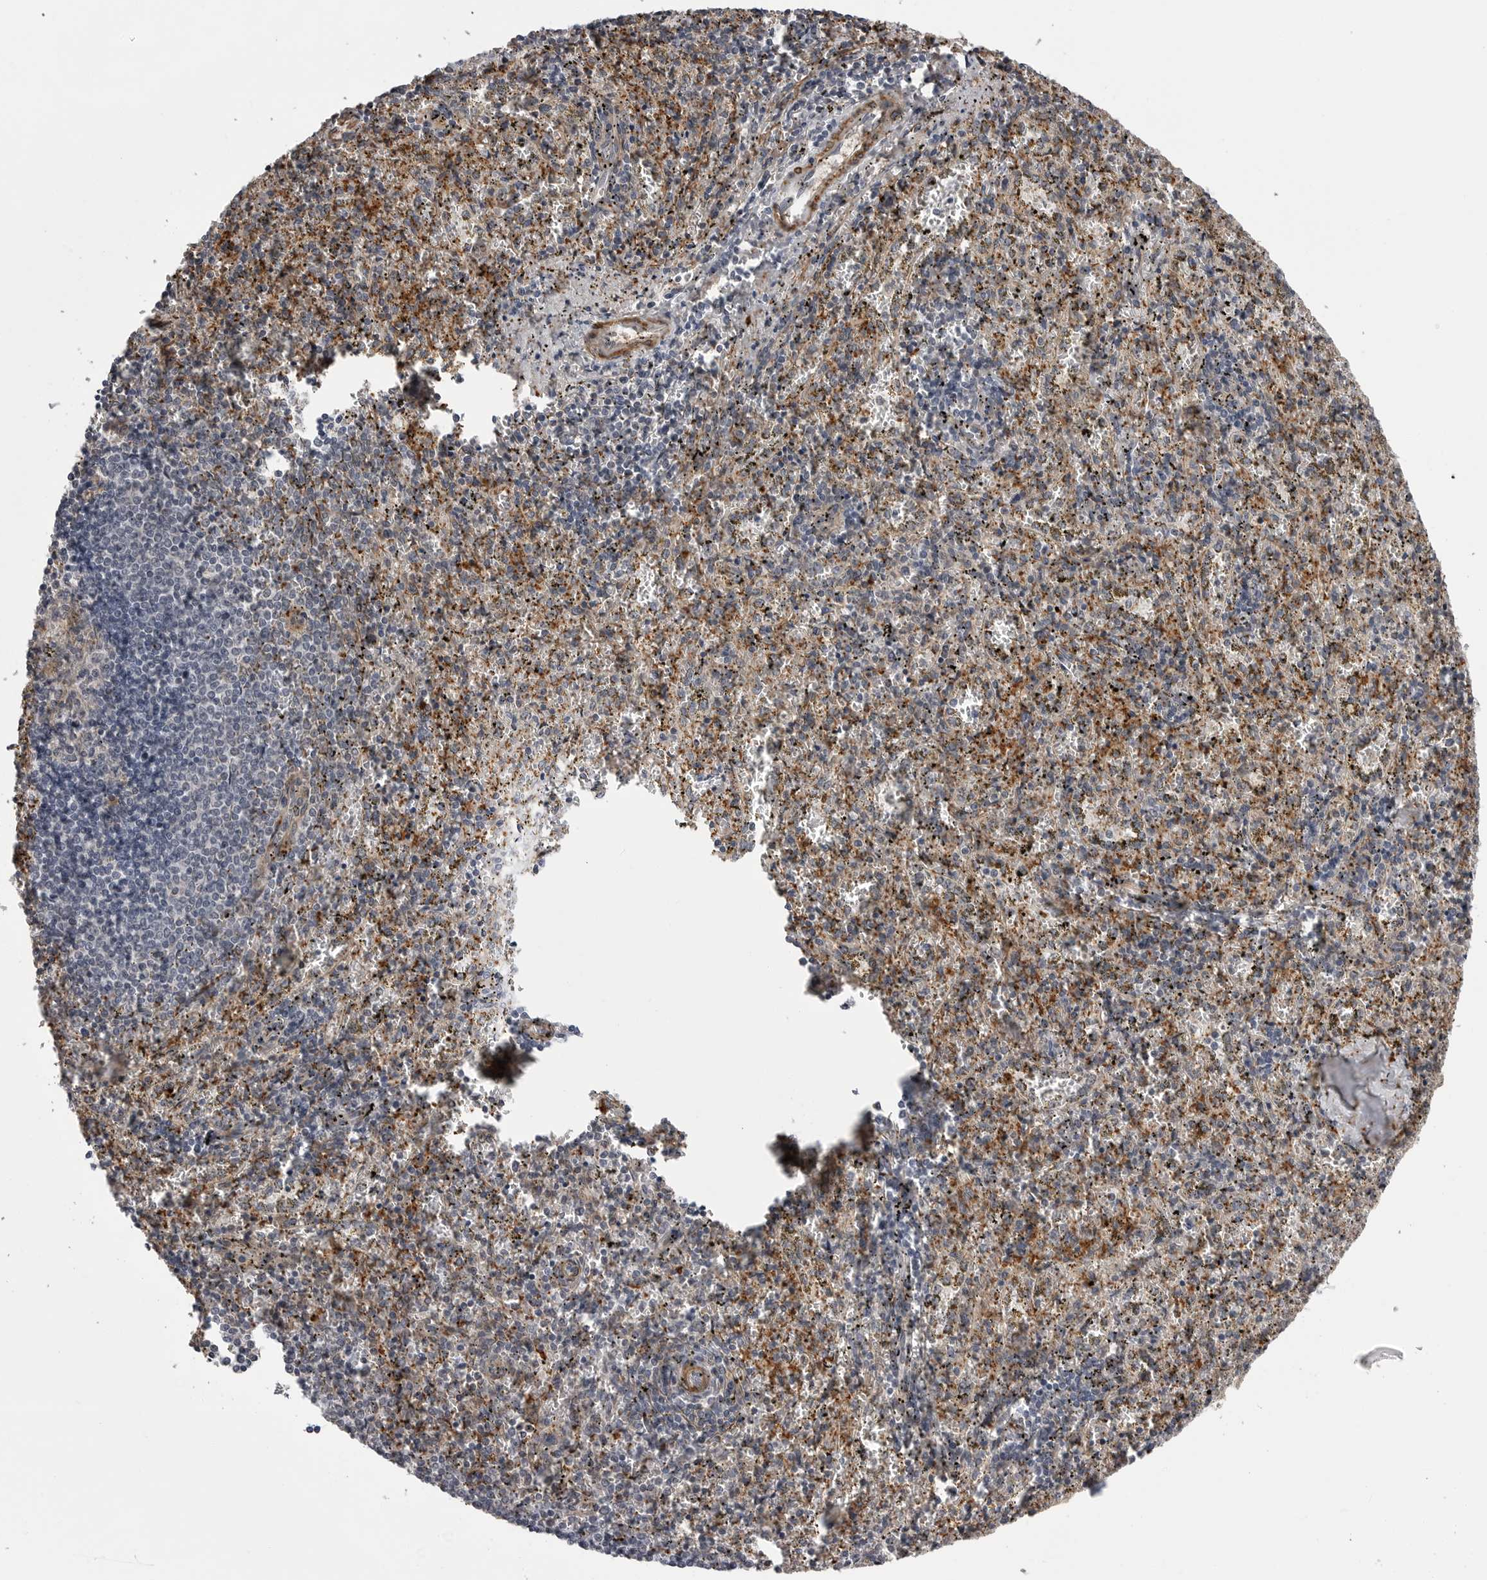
{"staining": {"intensity": "negative", "quantity": "none", "location": "none"}, "tissue": "spleen", "cell_type": "Cells in red pulp", "image_type": "normal", "snomed": [{"axis": "morphology", "description": "Normal tissue, NOS"}, {"axis": "topography", "description": "Spleen"}], "caption": "This is a histopathology image of immunohistochemistry (IHC) staining of normal spleen, which shows no expression in cells in red pulp. (DAB immunohistochemistry (IHC) visualized using brightfield microscopy, high magnification).", "gene": "SCP2", "patient": {"sex": "male", "age": 11}}